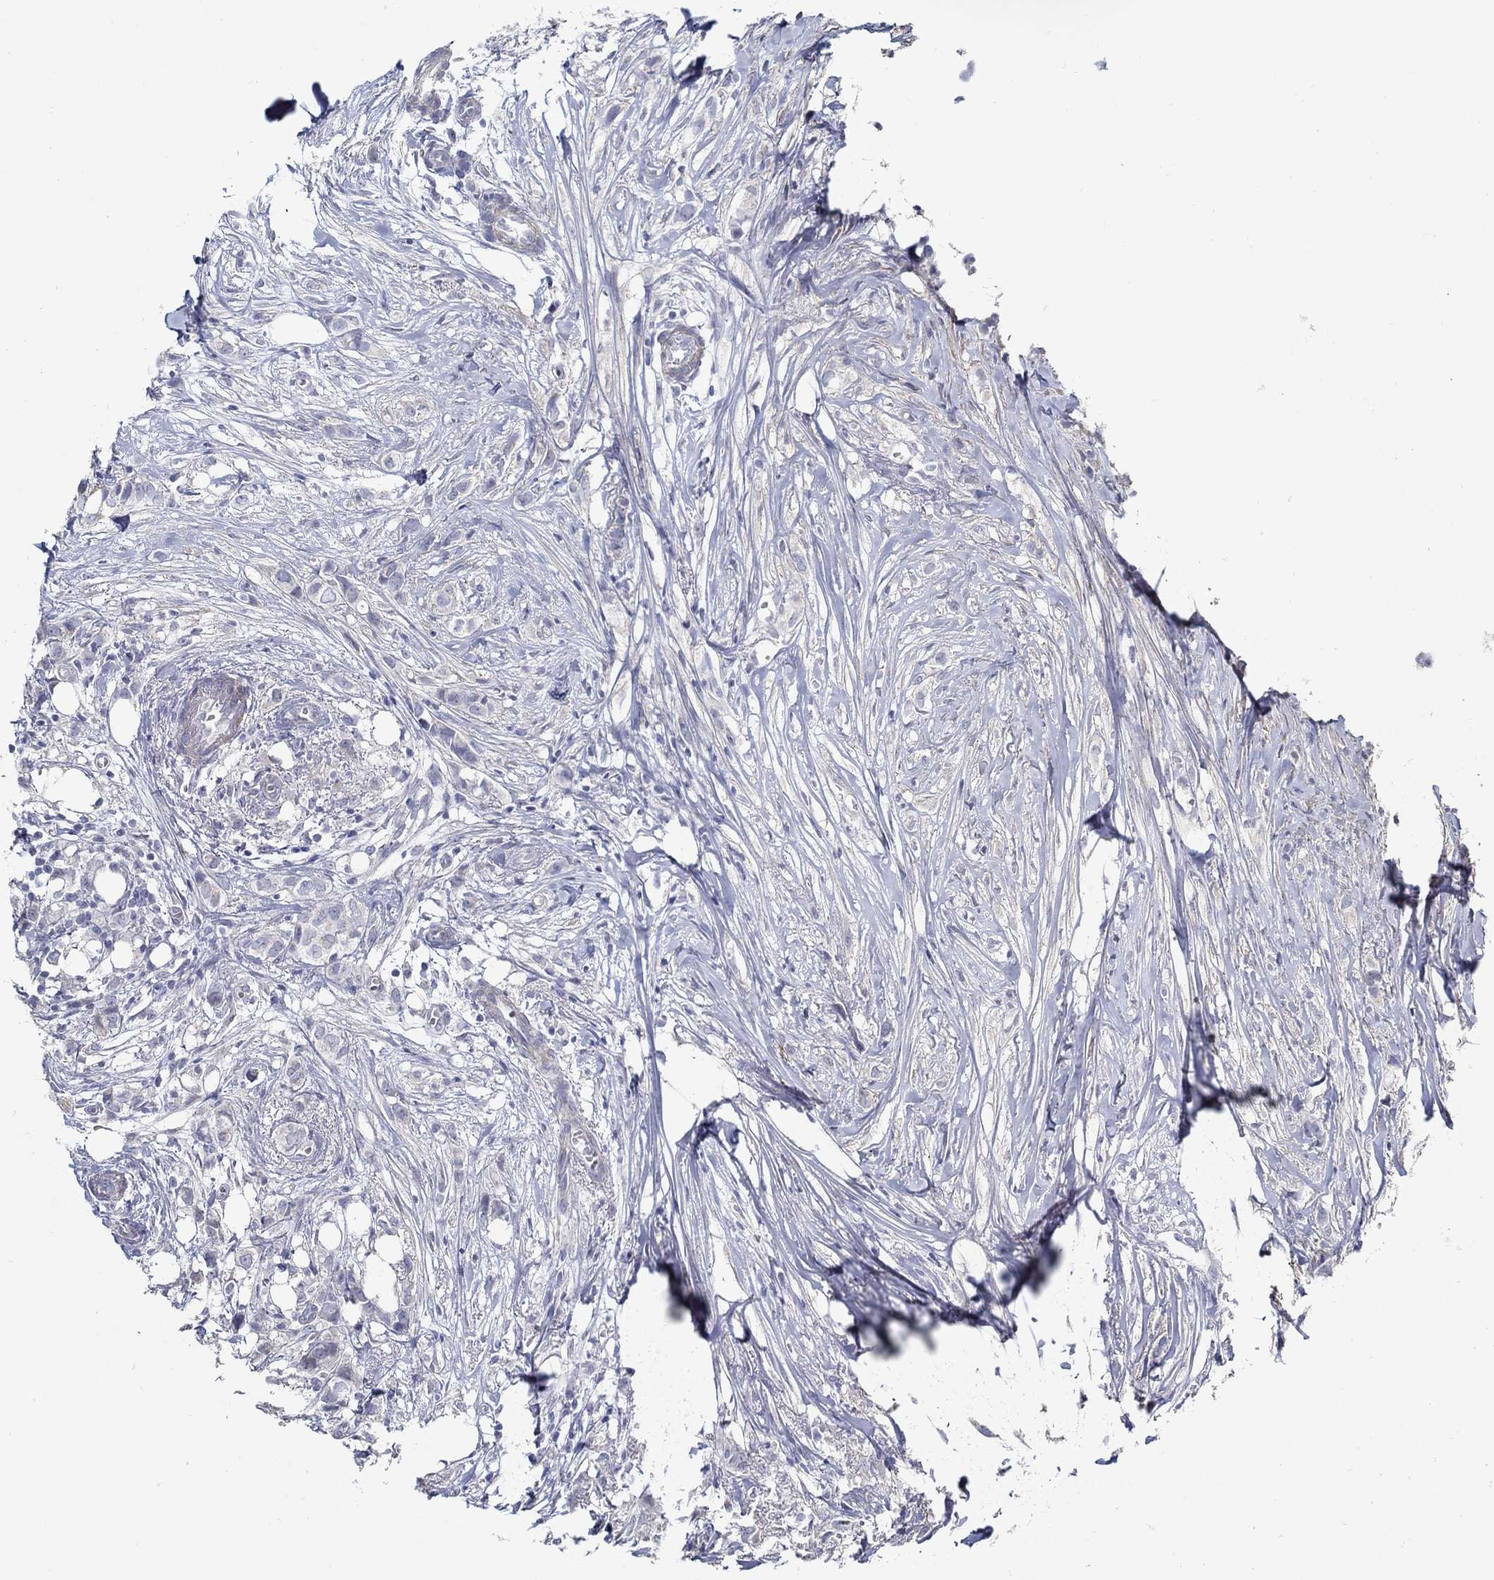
{"staining": {"intensity": "negative", "quantity": "none", "location": "none"}, "tissue": "breast cancer", "cell_type": "Tumor cells", "image_type": "cancer", "snomed": [{"axis": "morphology", "description": "Duct carcinoma"}, {"axis": "topography", "description": "Breast"}], "caption": "Immunohistochemistry of invasive ductal carcinoma (breast) displays no expression in tumor cells.", "gene": "USP29", "patient": {"sex": "female", "age": 85}}